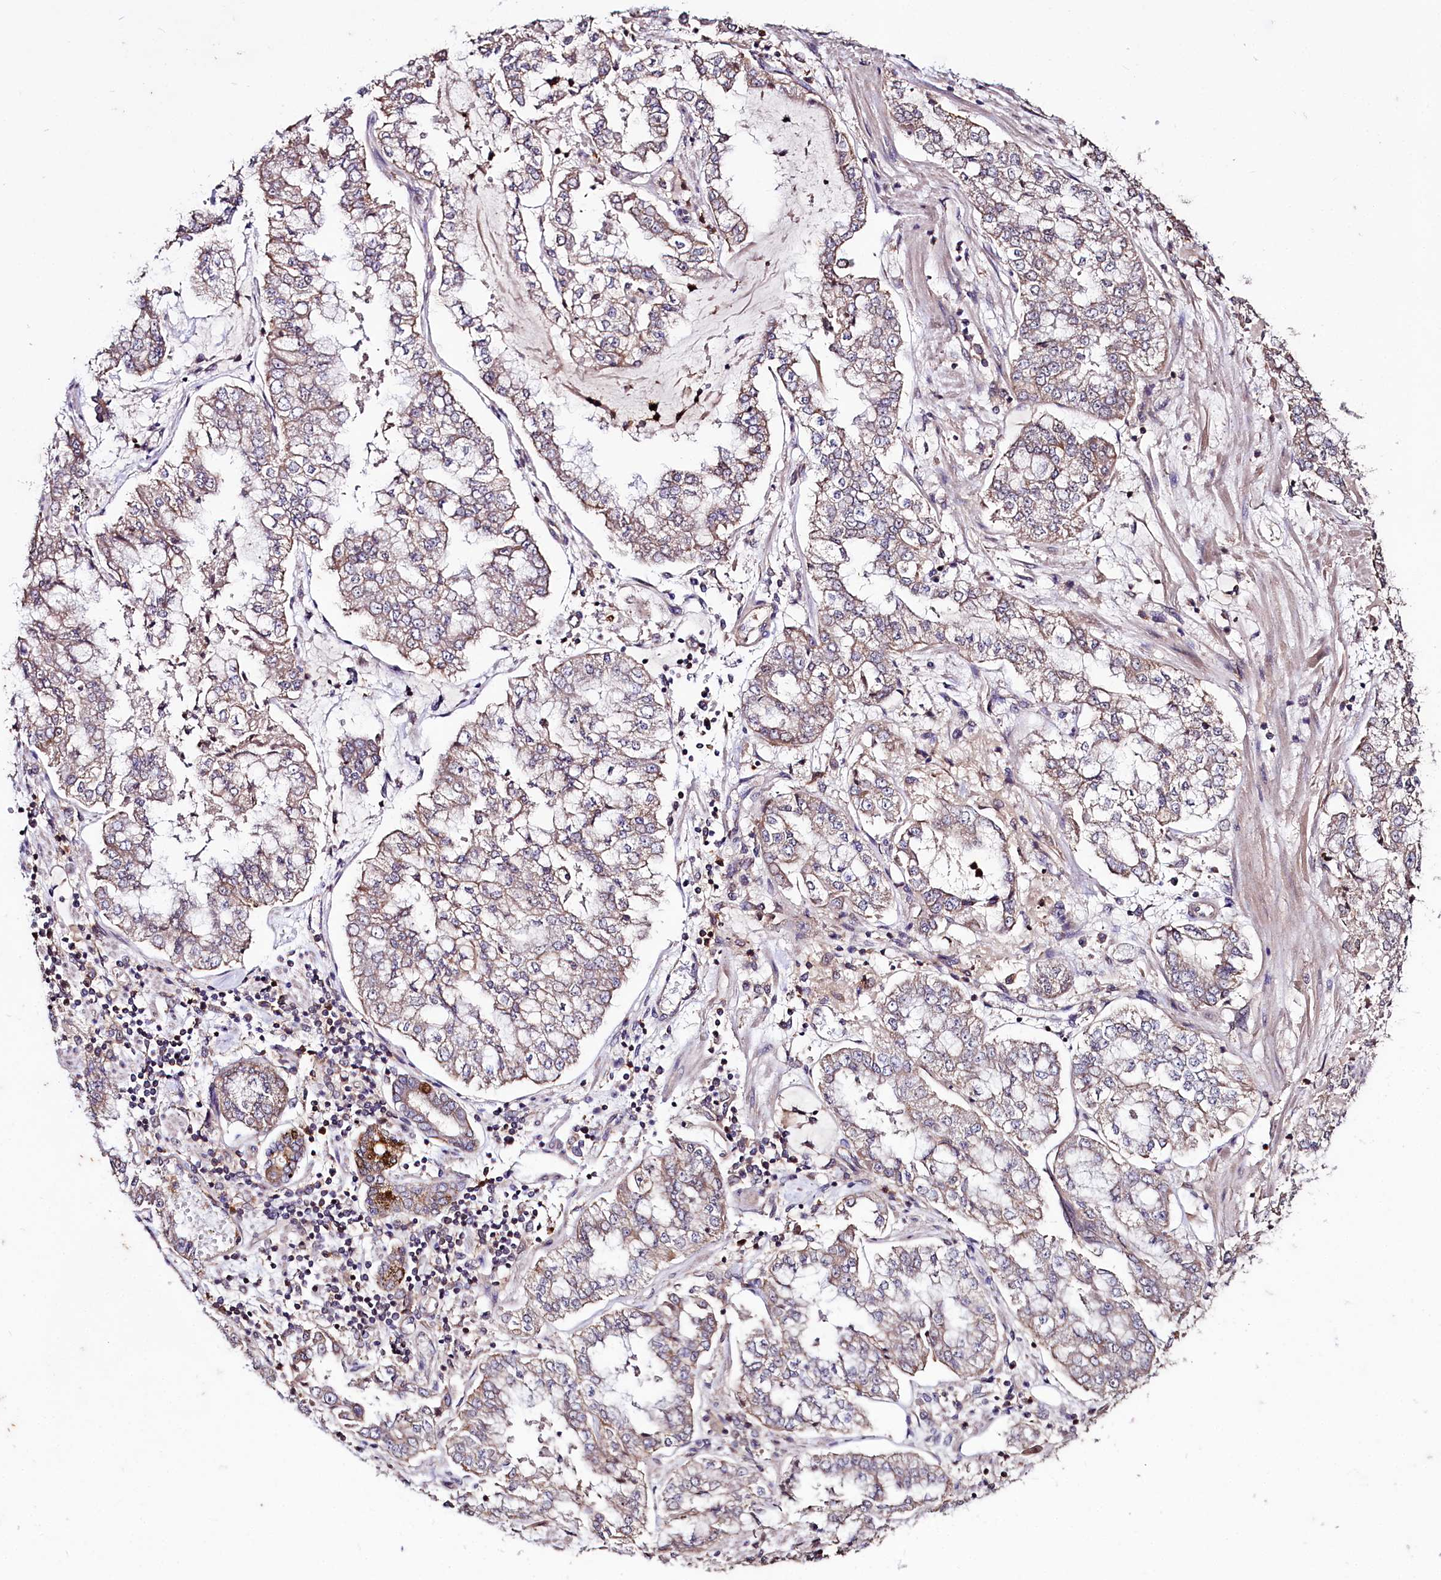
{"staining": {"intensity": "weak", "quantity": "<25%", "location": "cytoplasmic/membranous"}, "tissue": "stomach cancer", "cell_type": "Tumor cells", "image_type": "cancer", "snomed": [{"axis": "morphology", "description": "Adenocarcinoma, NOS"}, {"axis": "topography", "description": "Stomach"}], "caption": "Immunohistochemistry (IHC) photomicrograph of stomach adenocarcinoma stained for a protein (brown), which exhibits no expression in tumor cells.", "gene": "KLRB1", "patient": {"sex": "male", "age": 76}}